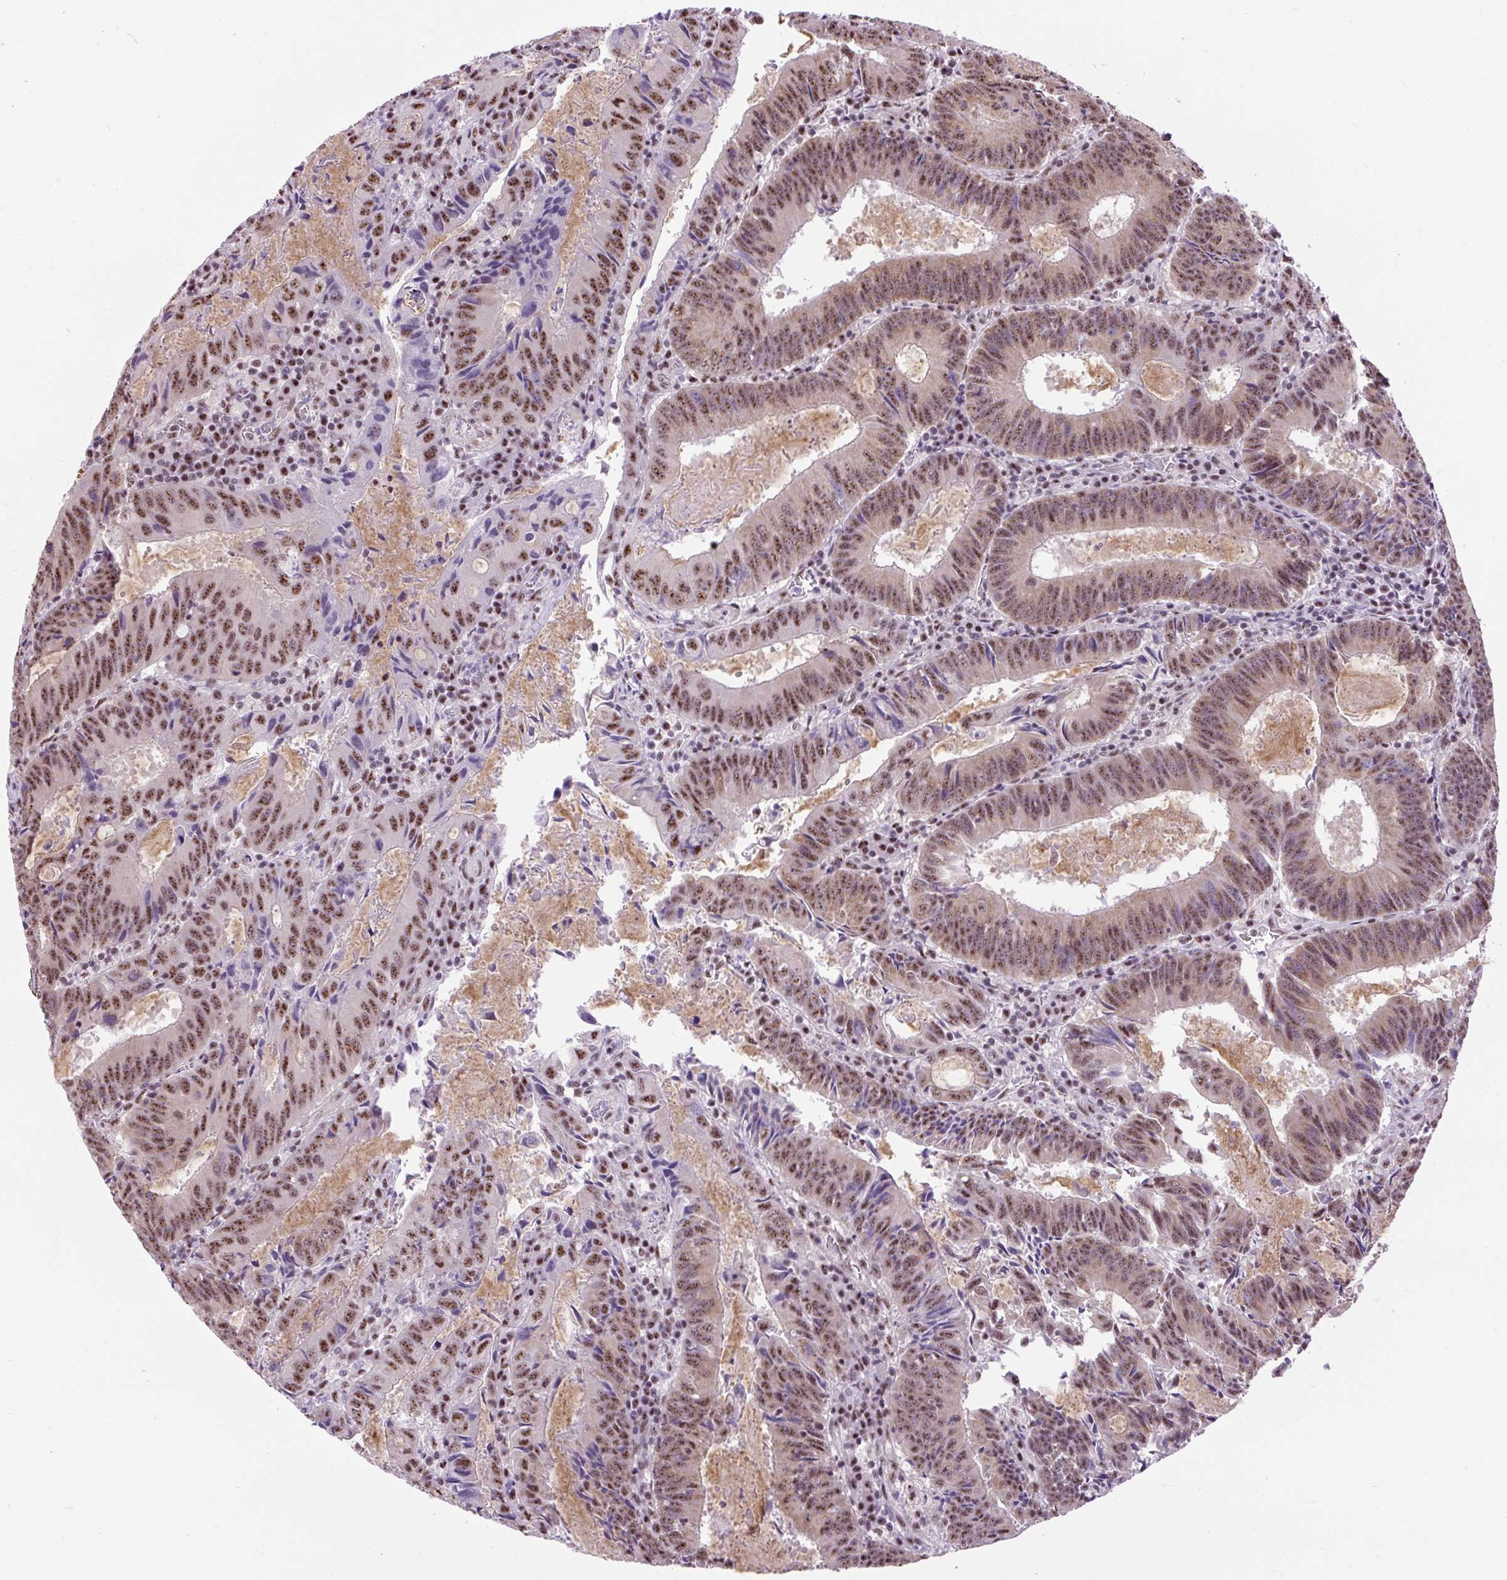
{"staining": {"intensity": "moderate", "quantity": ">75%", "location": "nuclear"}, "tissue": "colorectal cancer", "cell_type": "Tumor cells", "image_type": "cancer", "snomed": [{"axis": "morphology", "description": "Adenocarcinoma, NOS"}, {"axis": "topography", "description": "Colon"}], "caption": "Tumor cells display moderate nuclear staining in approximately >75% of cells in colorectal cancer.", "gene": "SMC5", "patient": {"sex": "male", "age": 67}}